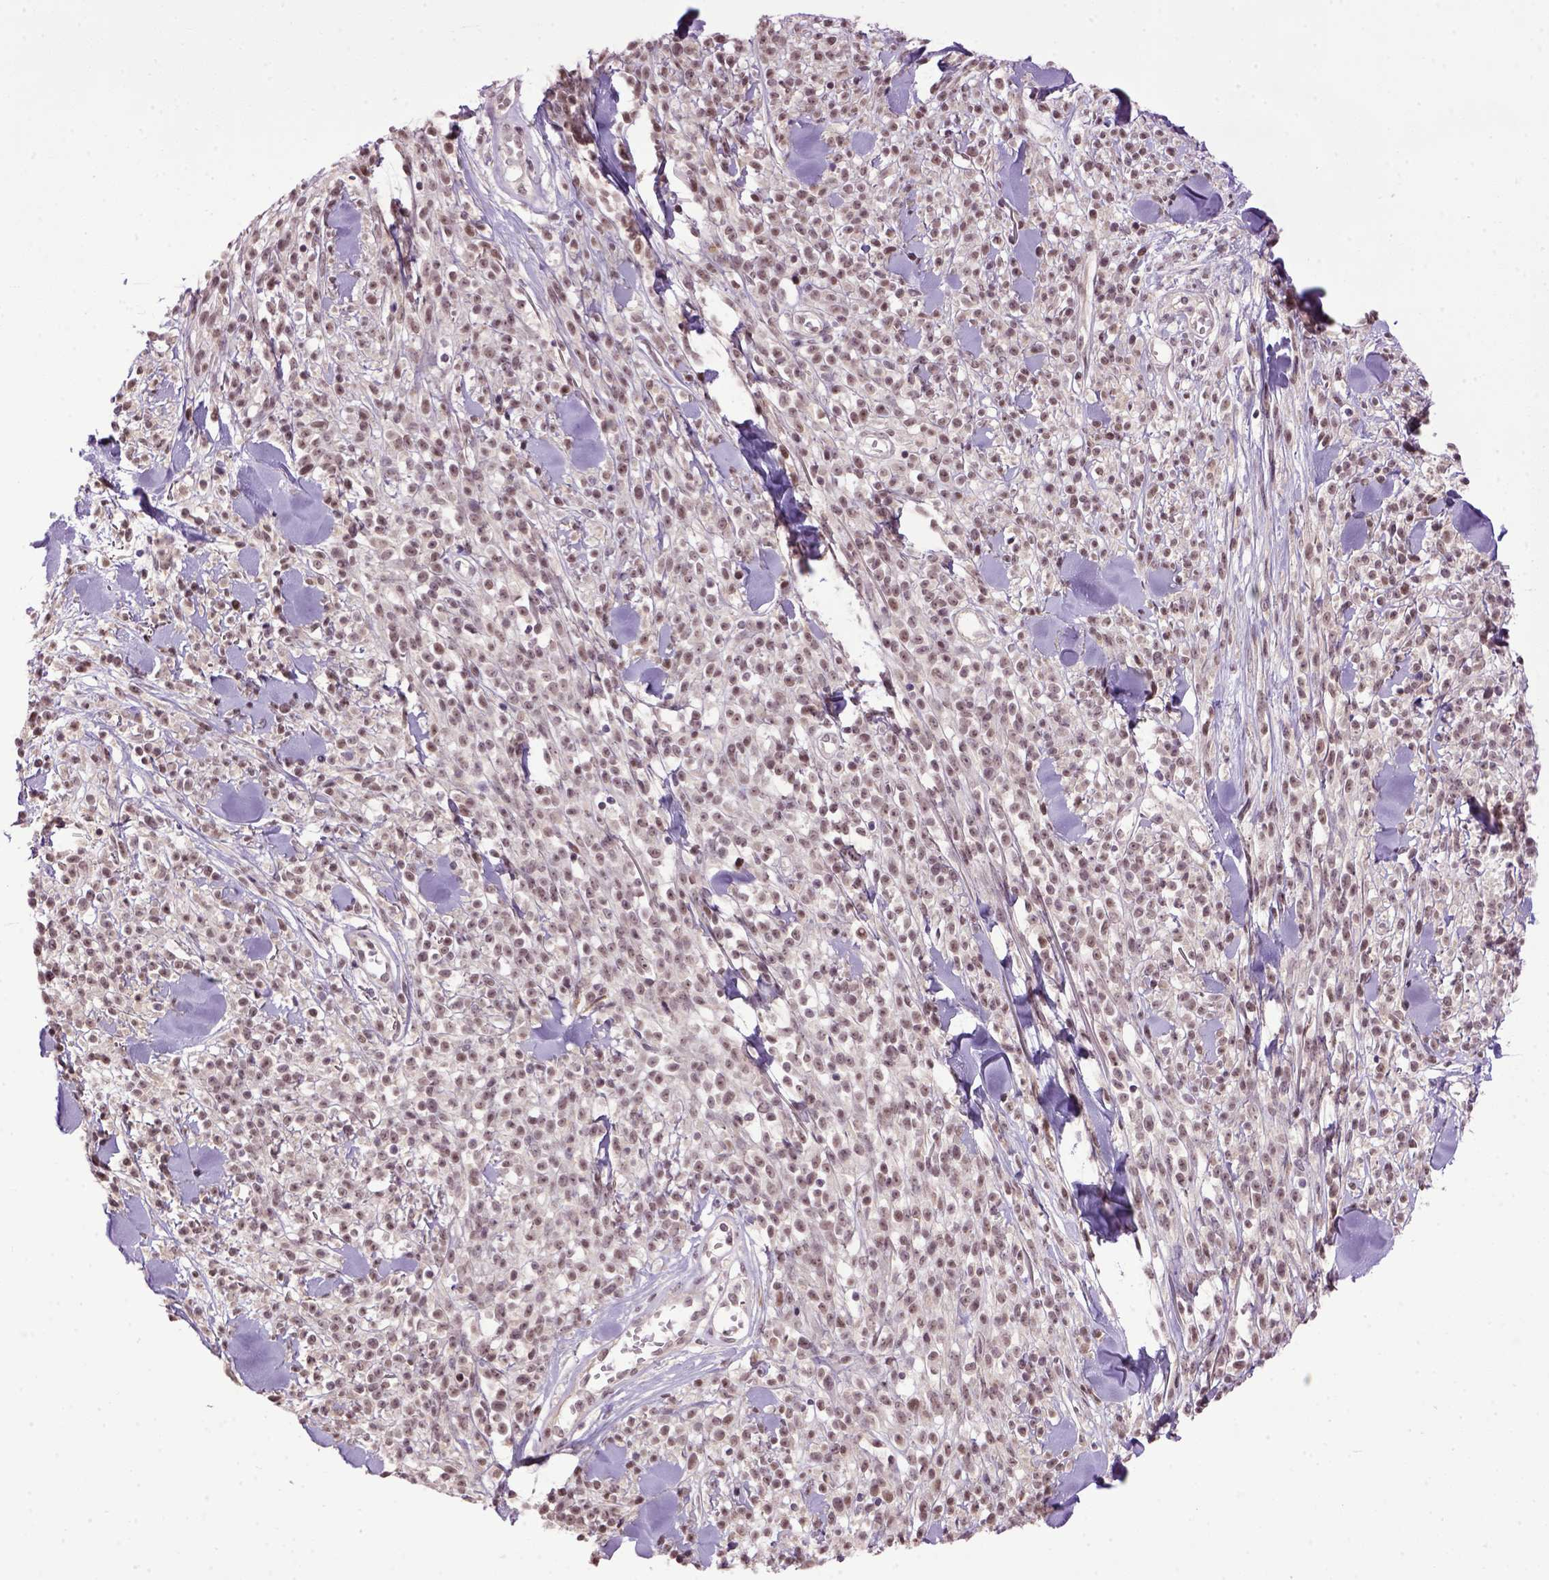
{"staining": {"intensity": "moderate", "quantity": ">75%", "location": "nuclear"}, "tissue": "melanoma", "cell_type": "Tumor cells", "image_type": "cancer", "snomed": [{"axis": "morphology", "description": "Malignant melanoma, NOS"}, {"axis": "topography", "description": "Skin"}, {"axis": "topography", "description": "Skin of trunk"}], "caption": "This is a histology image of immunohistochemistry staining of malignant melanoma, which shows moderate positivity in the nuclear of tumor cells.", "gene": "RAB43", "patient": {"sex": "male", "age": 74}}